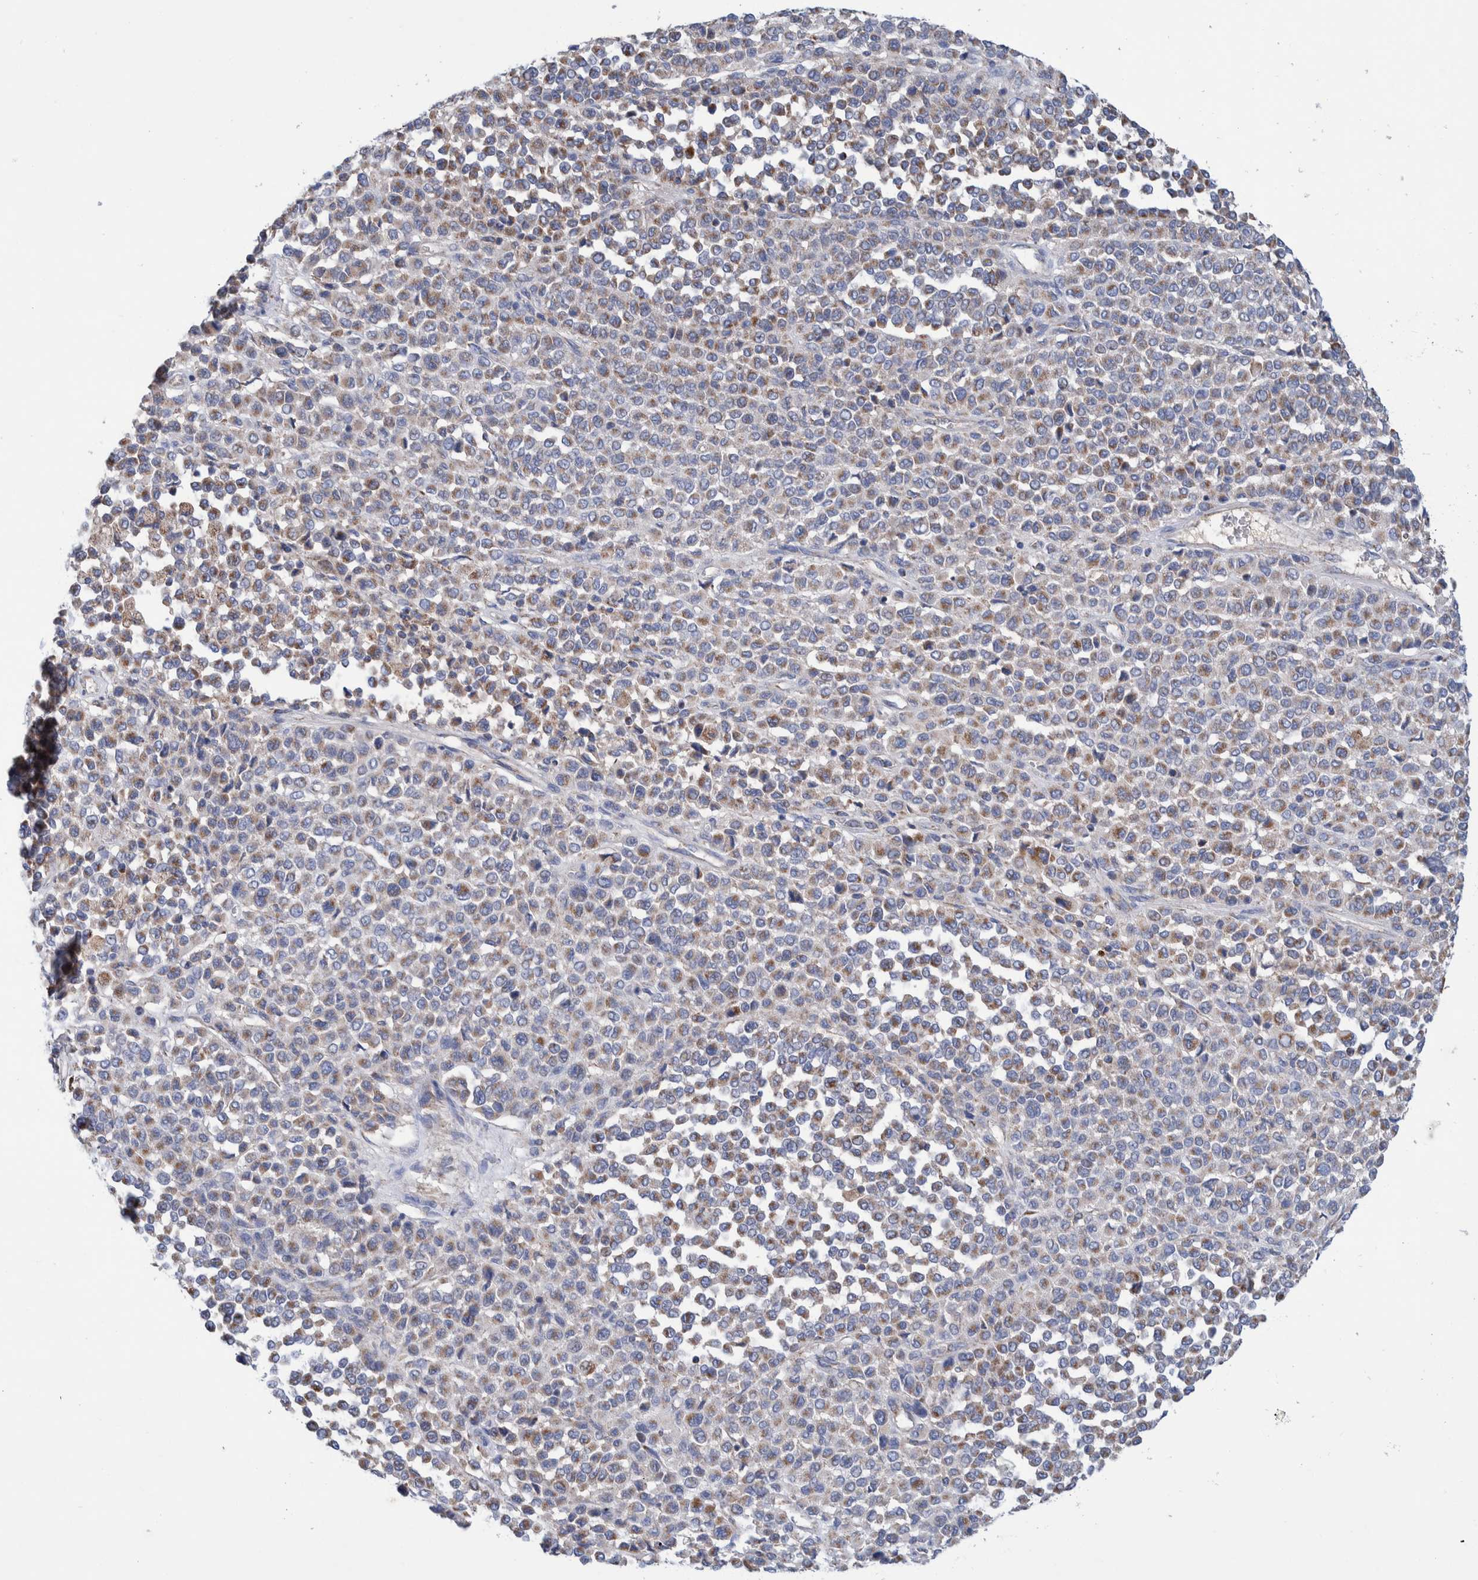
{"staining": {"intensity": "moderate", "quantity": ">75%", "location": "cytoplasmic/membranous"}, "tissue": "melanoma", "cell_type": "Tumor cells", "image_type": "cancer", "snomed": [{"axis": "morphology", "description": "Malignant melanoma, Metastatic site"}, {"axis": "topography", "description": "Pancreas"}], "caption": "Brown immunohistochemical staining in malignant melanoma (metastatic site) demonstrates moderate cytoplasmic/membranous positivity in about >75% of tumor cells. The protein is stained brown, and the nuclei are stained in blue (DAB (3,3'-diaminobenzidine) IHC with brightfield microscopy, high magnification).", "gene": "DECR1", "patient": {"sex": "female", "age": 30}}